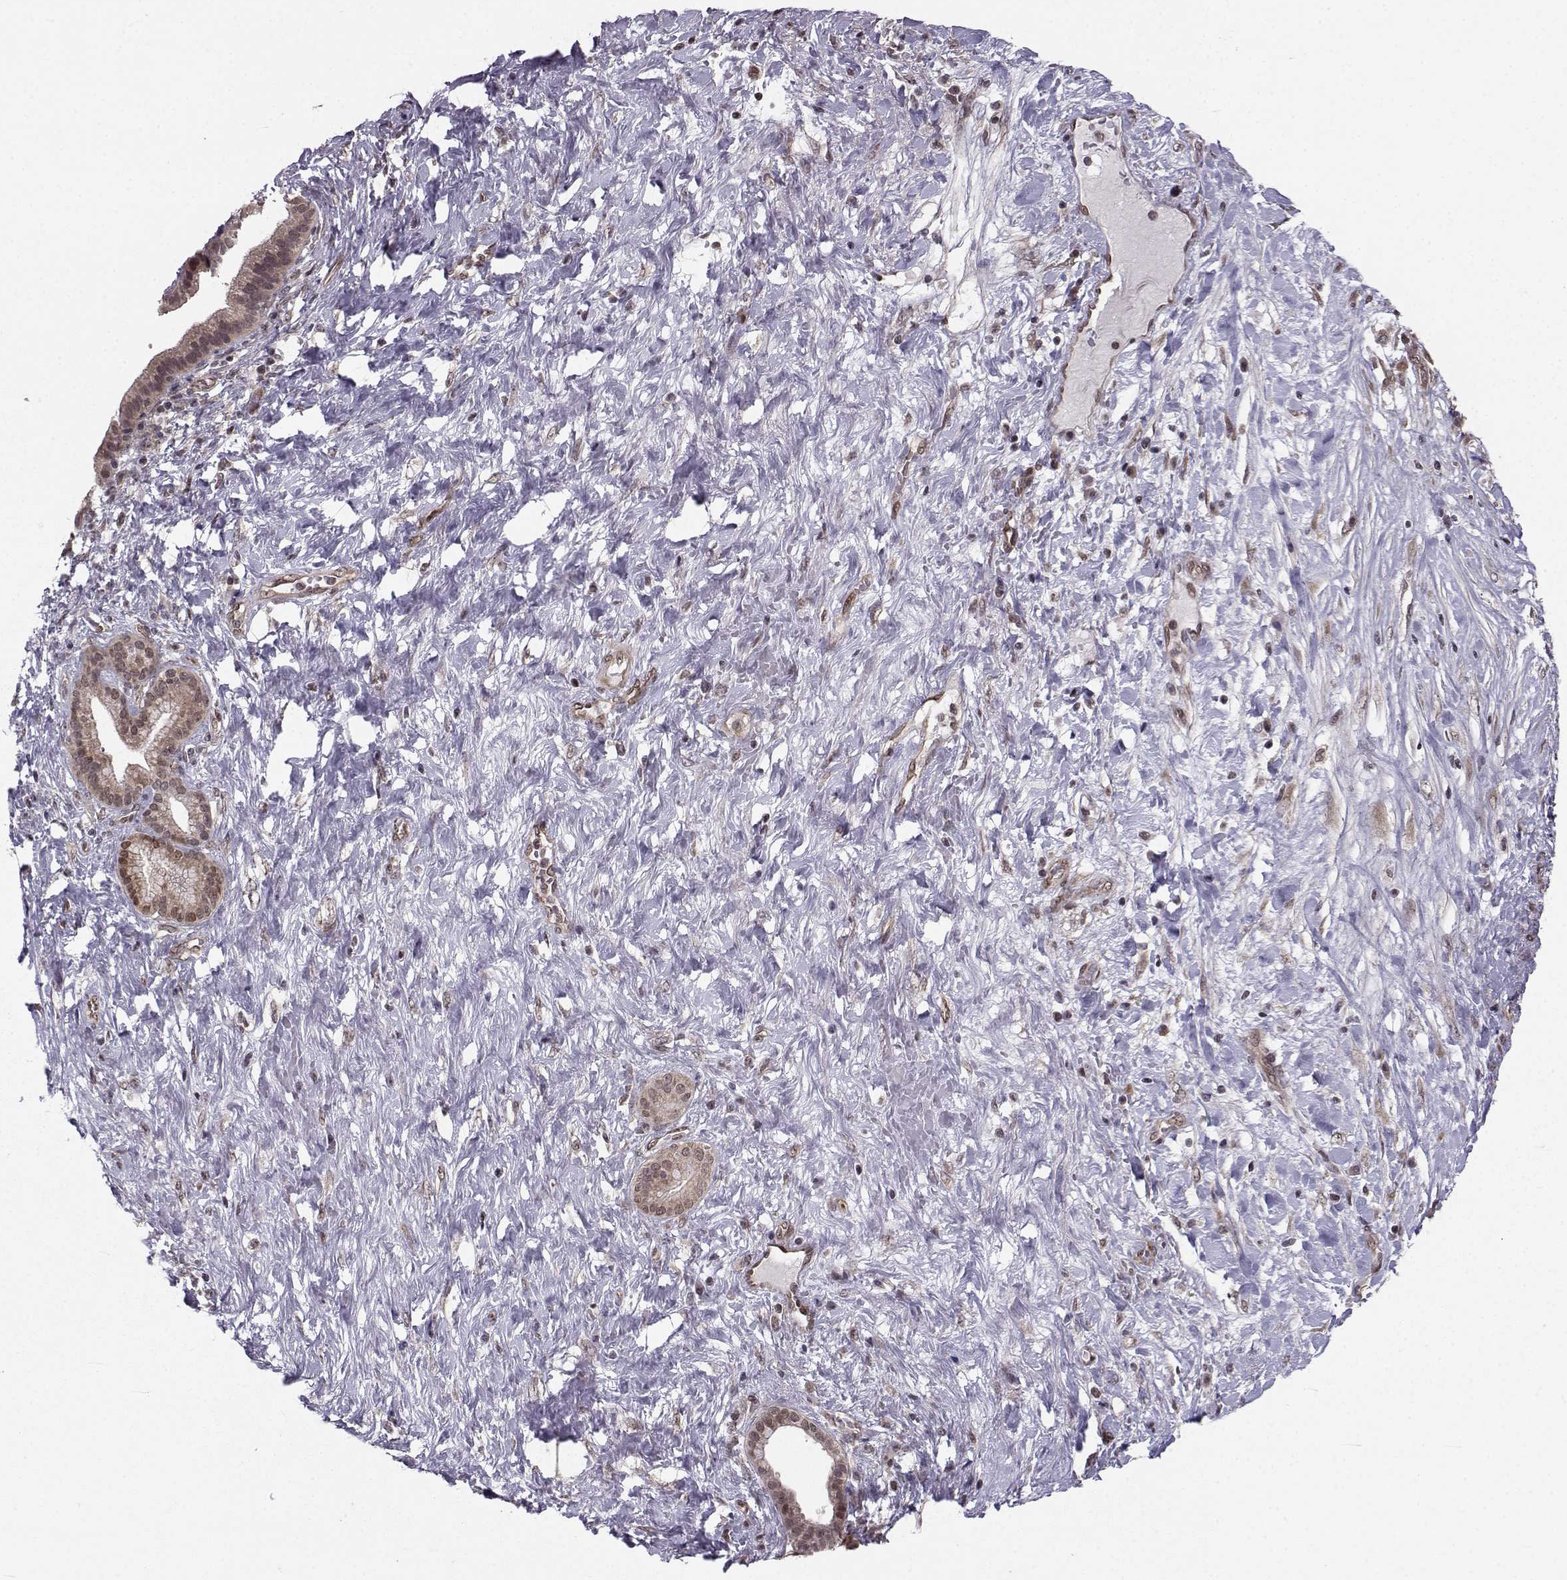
{"staining": {"intensity": "moderate", "quantity": ">75%", "location": "cytoplasmic/membranous"}, "tissue": "pancreatic cancer", "cell_type": "Tumor cells", "image_type": "cancer", "snomed": [{"axis": "morphology", "description": "Adenocarcinoma, NOS"}, {"axis": "topography", "description": "Pancreas"}], "caption": "Protein expression analysis of adenocarcinoma (pancreatic) exhibits moderate cytoplasmic/membranous expression in approximately >75% of tumor cells. The staining is performed using DAB brown chromogen to label protein expression. The nuclei are counter-stained blue using hematoxylin.", "gene": "PKN2", "patient": {"sex": "male", "age": 44}}